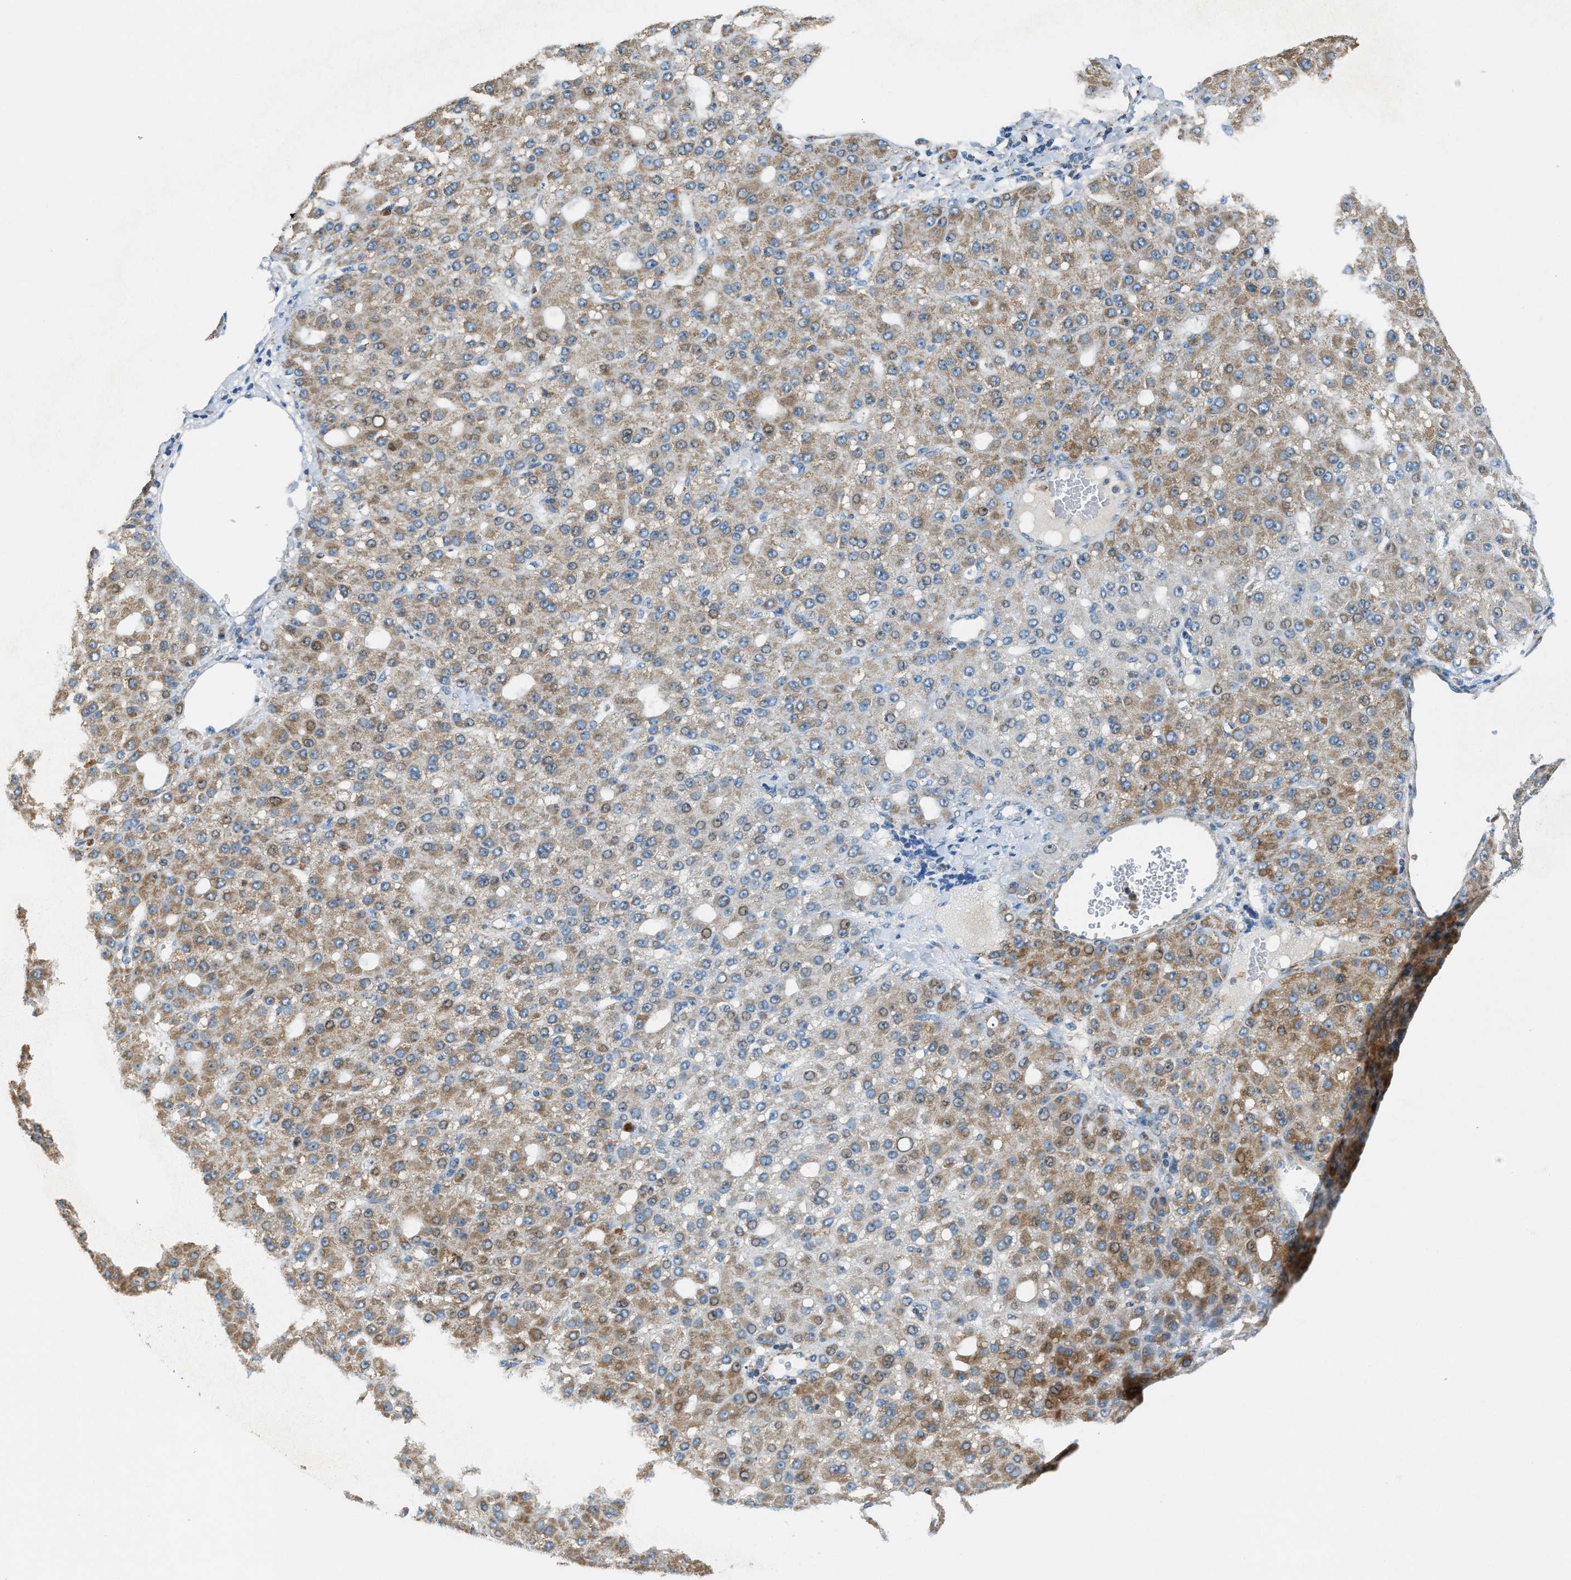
{"staining": {"intensity": "weak", "quantity": ">75%", "location": "cytoplasmic/membranous"}, "tissue": "liver cancer", "cell_type": "Tumor cells", "image_type": "cancer", "snomed": [{"axis": "morphology", "description": "Carcinoma, Hepatocellular, NOS"}, {"axis": "topography", "description": "Liver"}], "caption": "Immunohistochemical staining of liver cancer shows low levels of weak cytoplasmic/membranous positivity in about >75% of tumor cells. (DAB (3,3'-diaminobenzidine) = brown stain, brightfield microscopy at high magnification).", "gene": "SLC25A11", "patient": {"sex": "male", "age": 67}}